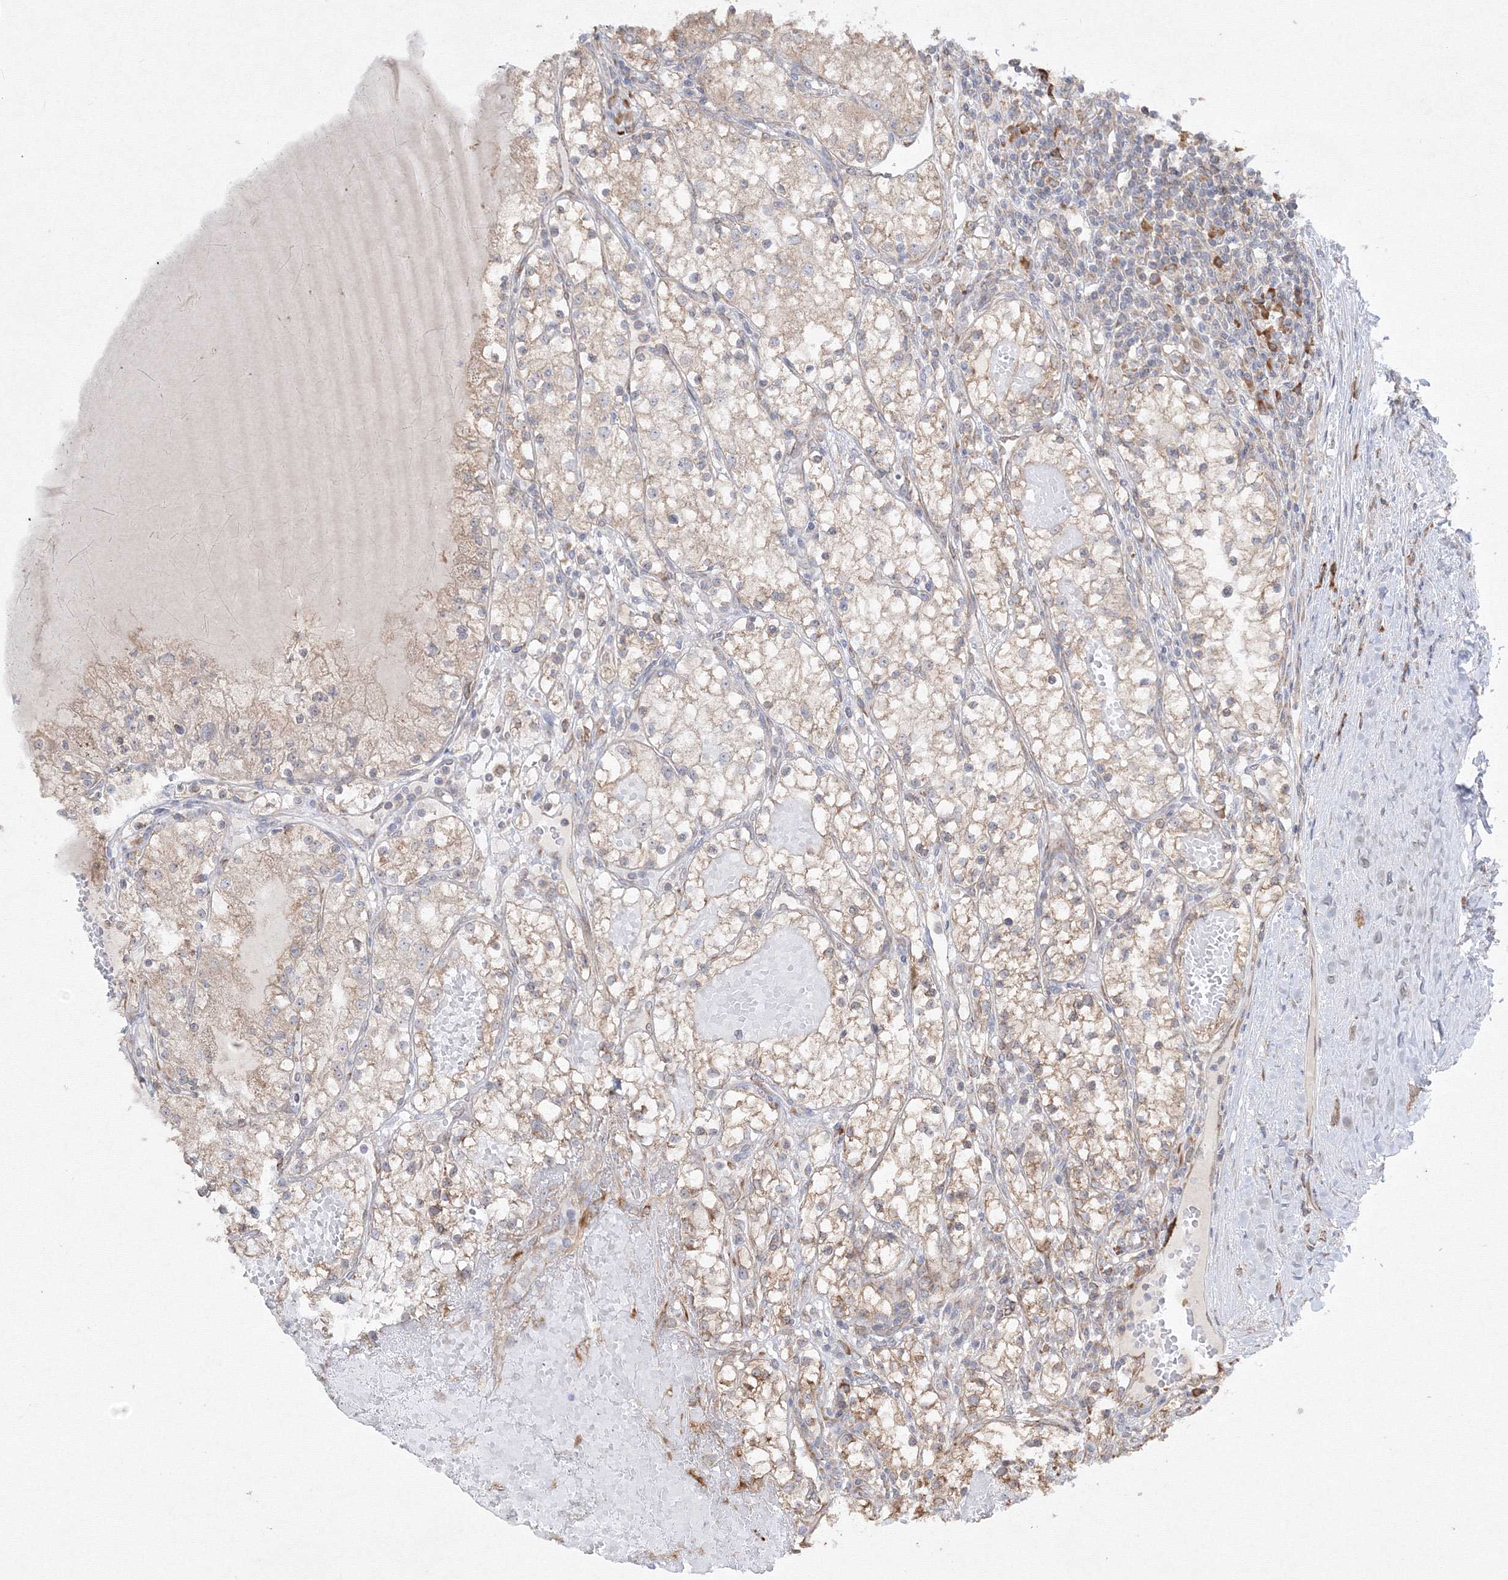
{"staining": {"intensity": "weak", "quantity": "<25%", "location": "cytoplasmic/membranous"}, "tissue": "renal cancer", "cell_type": "Tumor cells", "image_type": "cancer", "snomed": [{"axis": "morphology", "description": "Normal tissue, NOS"}, {"axis": "morphology", "description": "Adenocarcinoma, NOS"}, {"axis": "topography", "description": "Kidney"}], "caption": "A high-resolution photomicrograph shows immunohistochemistry staining of adenocarcinoma (renal), which exhibits no significant staining in tumor cells. (DAB (3,3'-diaminobenzidine) immunohistochemistry visualized using brightfield microscopy, high magnification).", "gene": "FBXL8", "patient": {"sex": "male", "age": 68}}